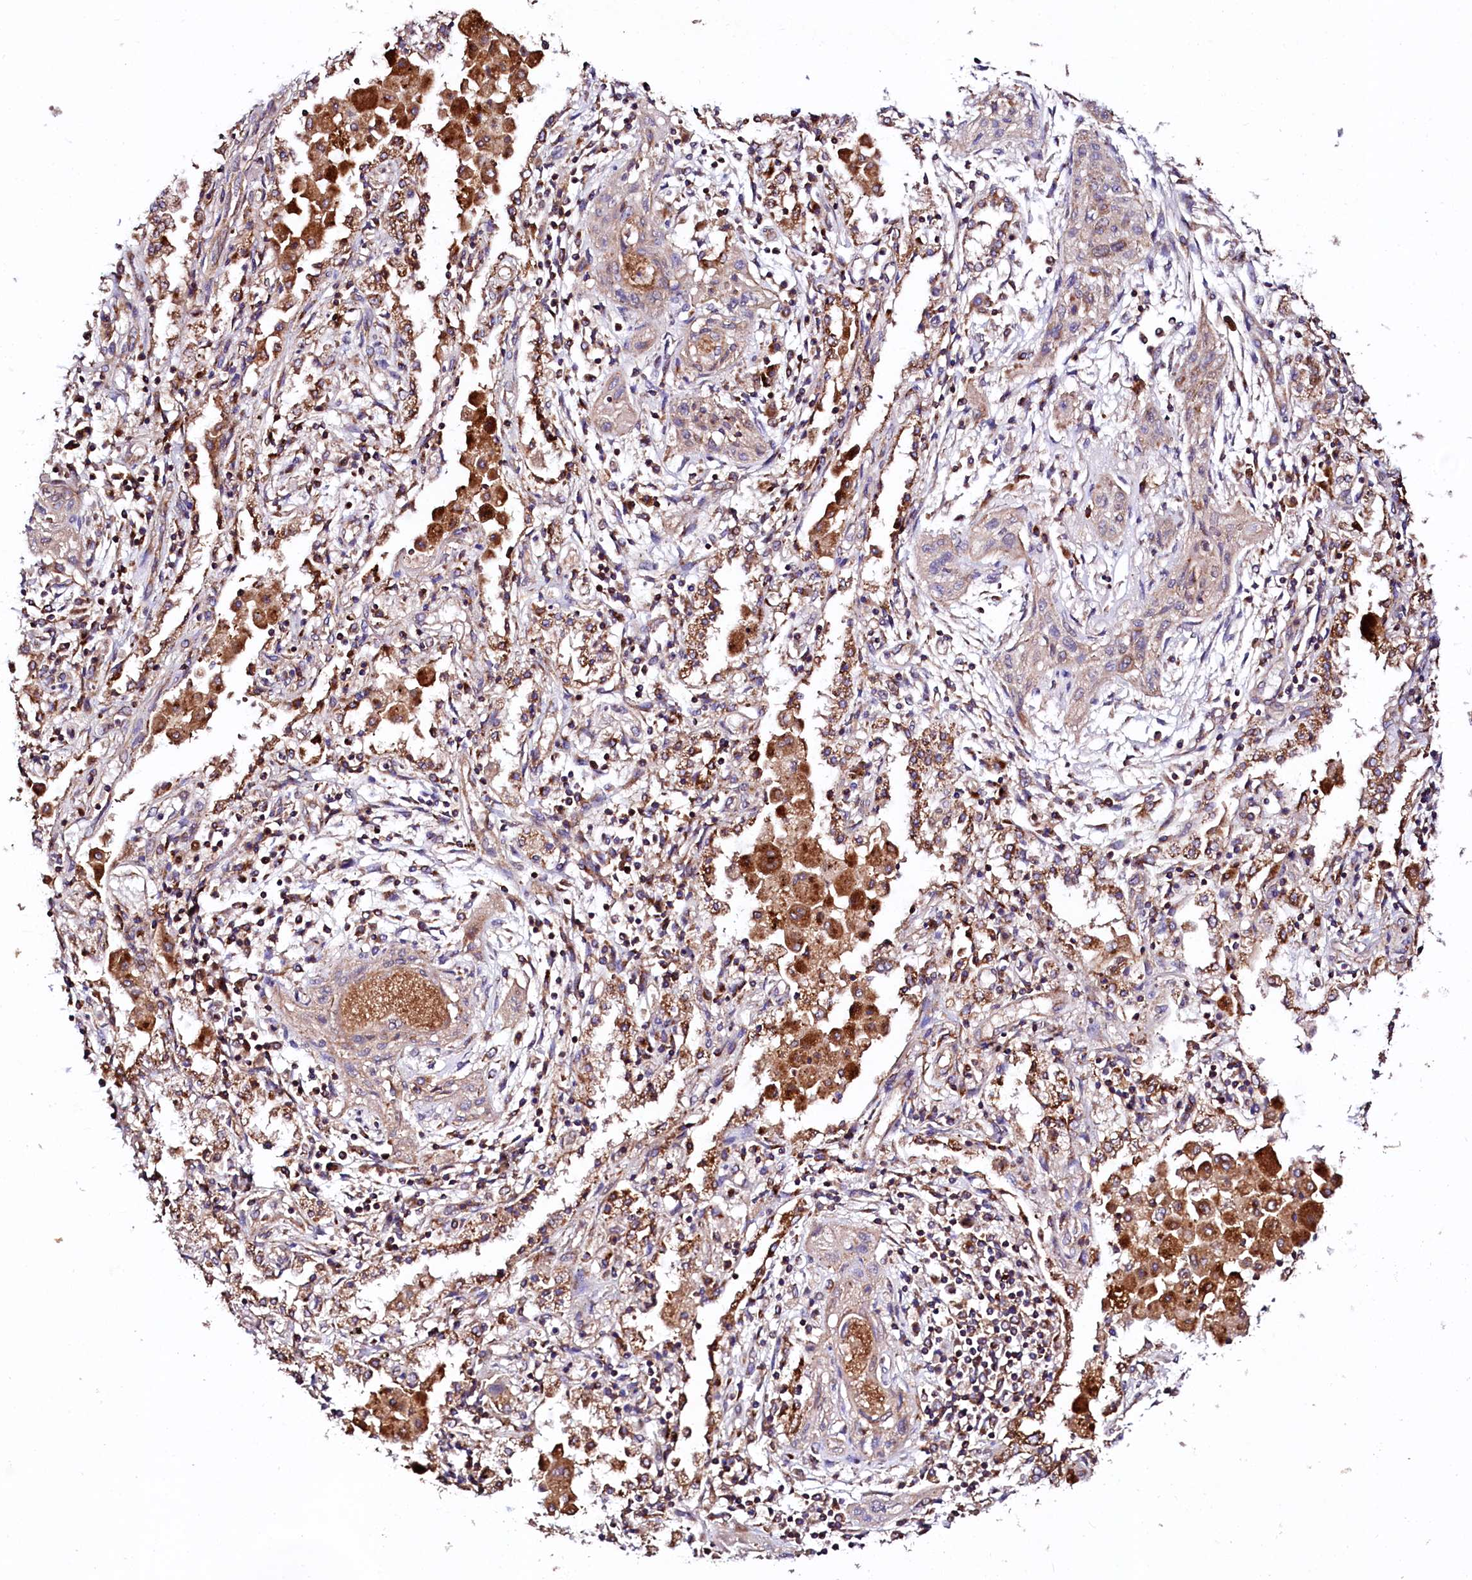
{"staining": {"intensity": "weak", "quantity": "25%-75%", "location": "cytoplasmic/membranous"}, "tissue": "lung cancer", "cell_type": "Tumor cells", "image_type": "cancer", "snomed": [{"axis": "morphology", "description": "Squamous cell carcinoma, NOS"}, {"axis": "topography", "description": "Lung"}], "caption": "The micrograph demonstrates immunohistochemical staining of lung cancer. There is weak cytoplasmic/membranous expression is appreciated in approximately 25%-75% of tumor cells.", "gene": "ST3GAL1", "patient": {"sex": "female", "age": 47}}